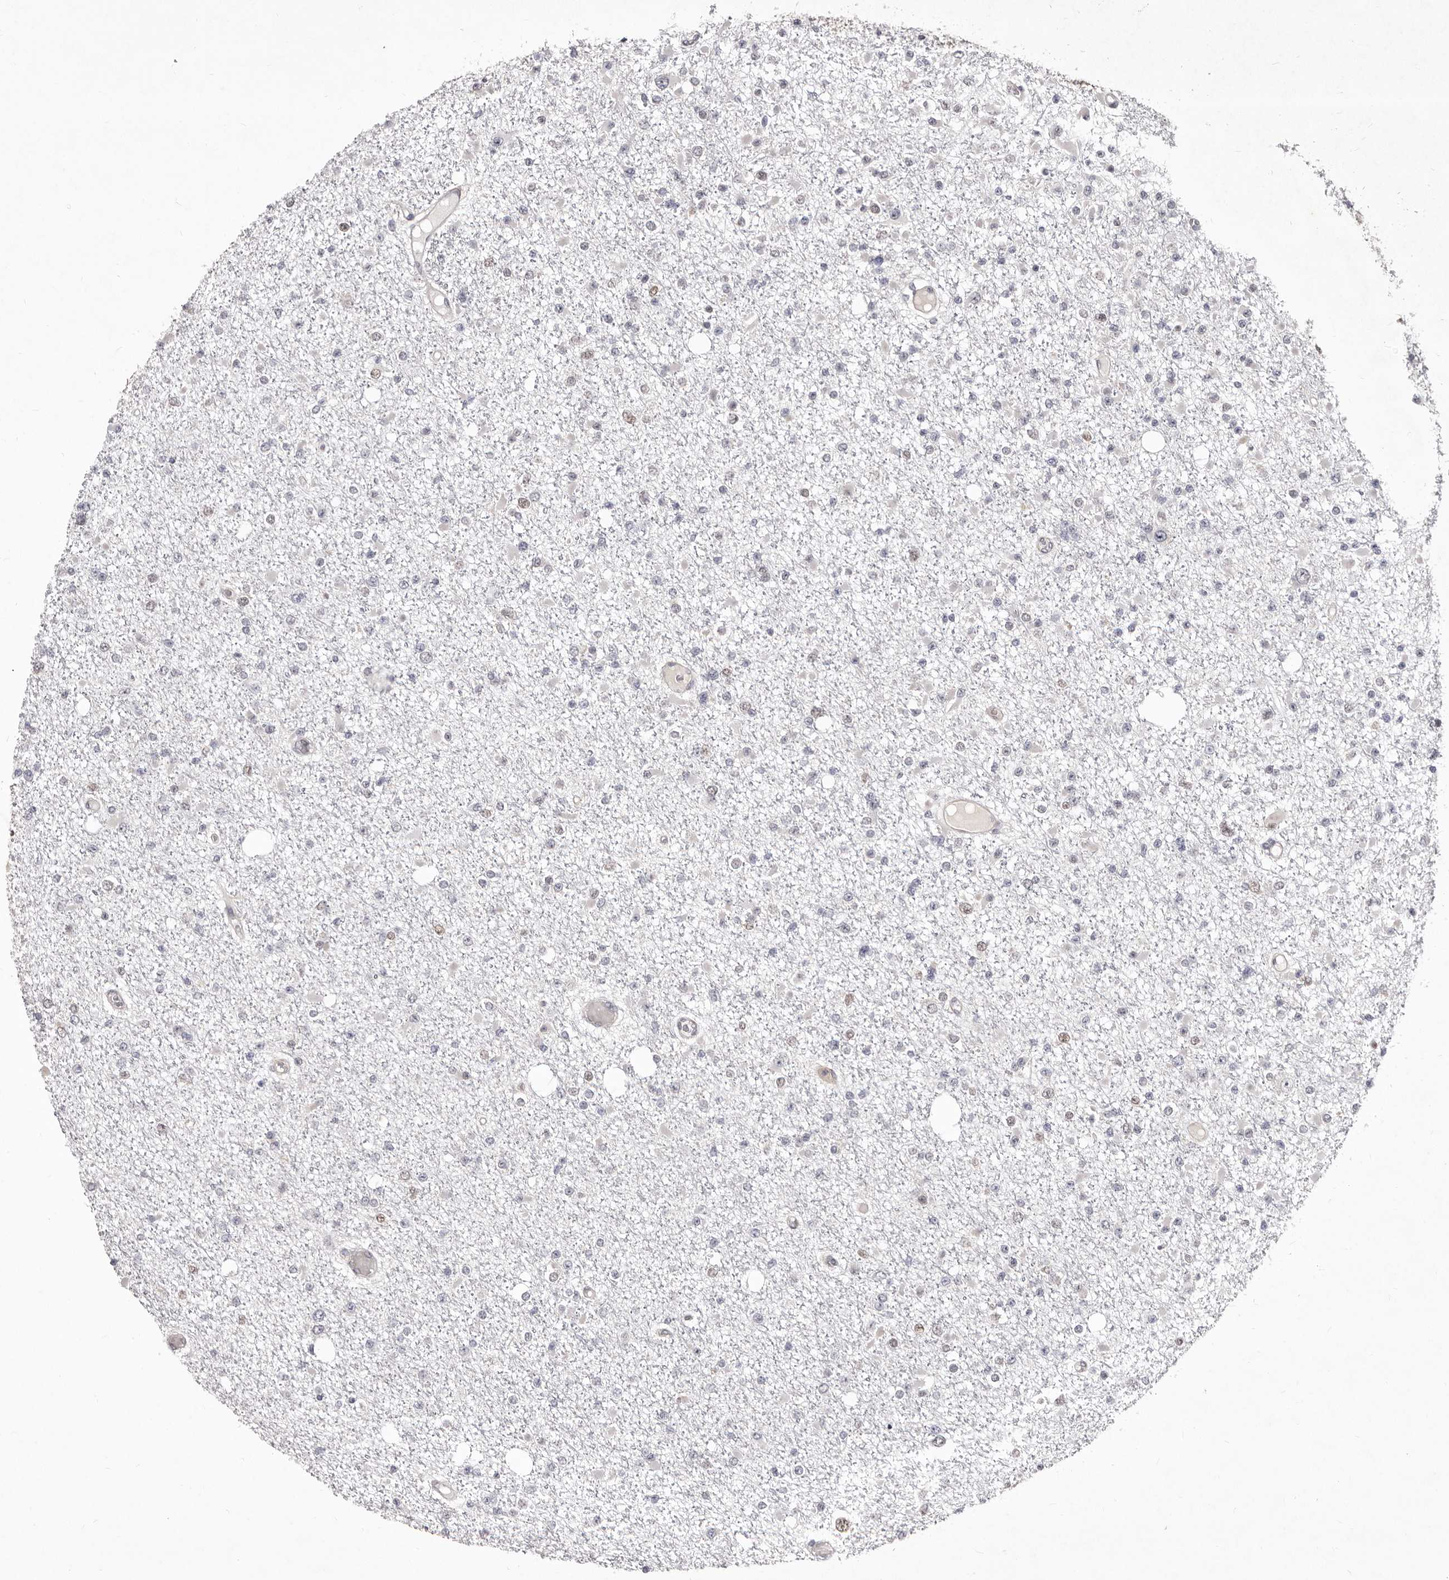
{"staining": {"intensity": "weak", "quantity": "<25%", "location": "nuclear"}, "tissue": "glioma", "cell_type": "Tumor cells", "image_type": "cancer", "snomed": [{"axis": "morphology", "description": "Glioma, malignant, Low grade"}, {"axis": "topography", "description": "Brain"}], "caption": "DAB (3,3'-diaminobenzidine) immunohistochemical staining of glioma shows no significant staining in tumor cells.", "gene": "GLRX3", "patient": {"sex": "female", "age": 22}}